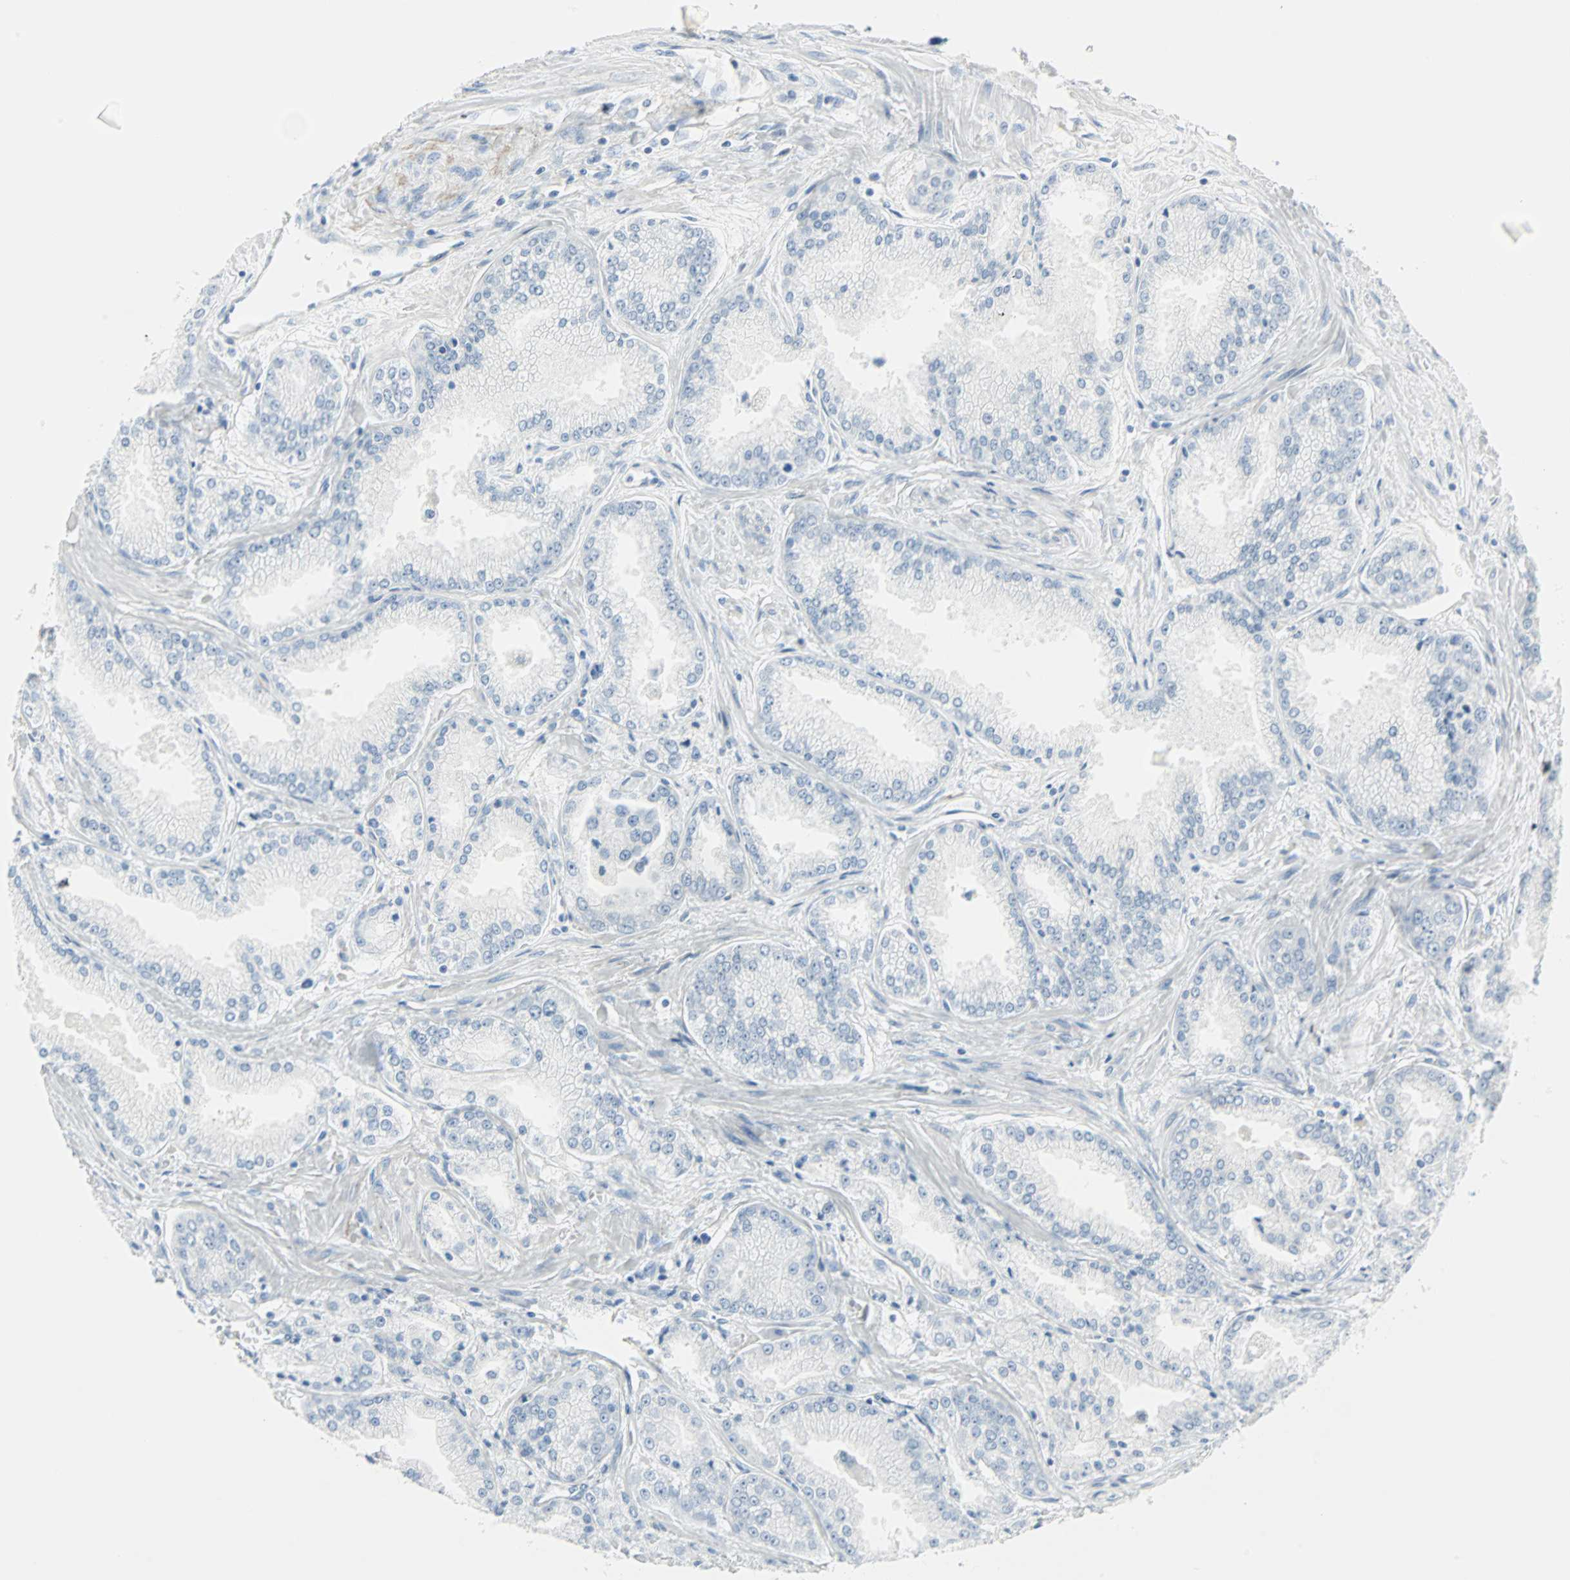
{"staining": {"intensity": "negative", "quantity": "none", "location": "none"}, "tissue": "prostate cancer", "cell_type": "Tumor cells", "image_type": "cancer", "snomed": [{"axis": "morphology", "description": "Adenocarcinoma, High grade"}, {"axis": "topography", "description": "Prostate"}], "caption": "Protein analysis of prostate cancer reveals no significant staining in tumor cells. (IHC, brightfield microscopy, high magnification).", "gene": "STX1A", "patient": {"sex": "male", "age": 61}}